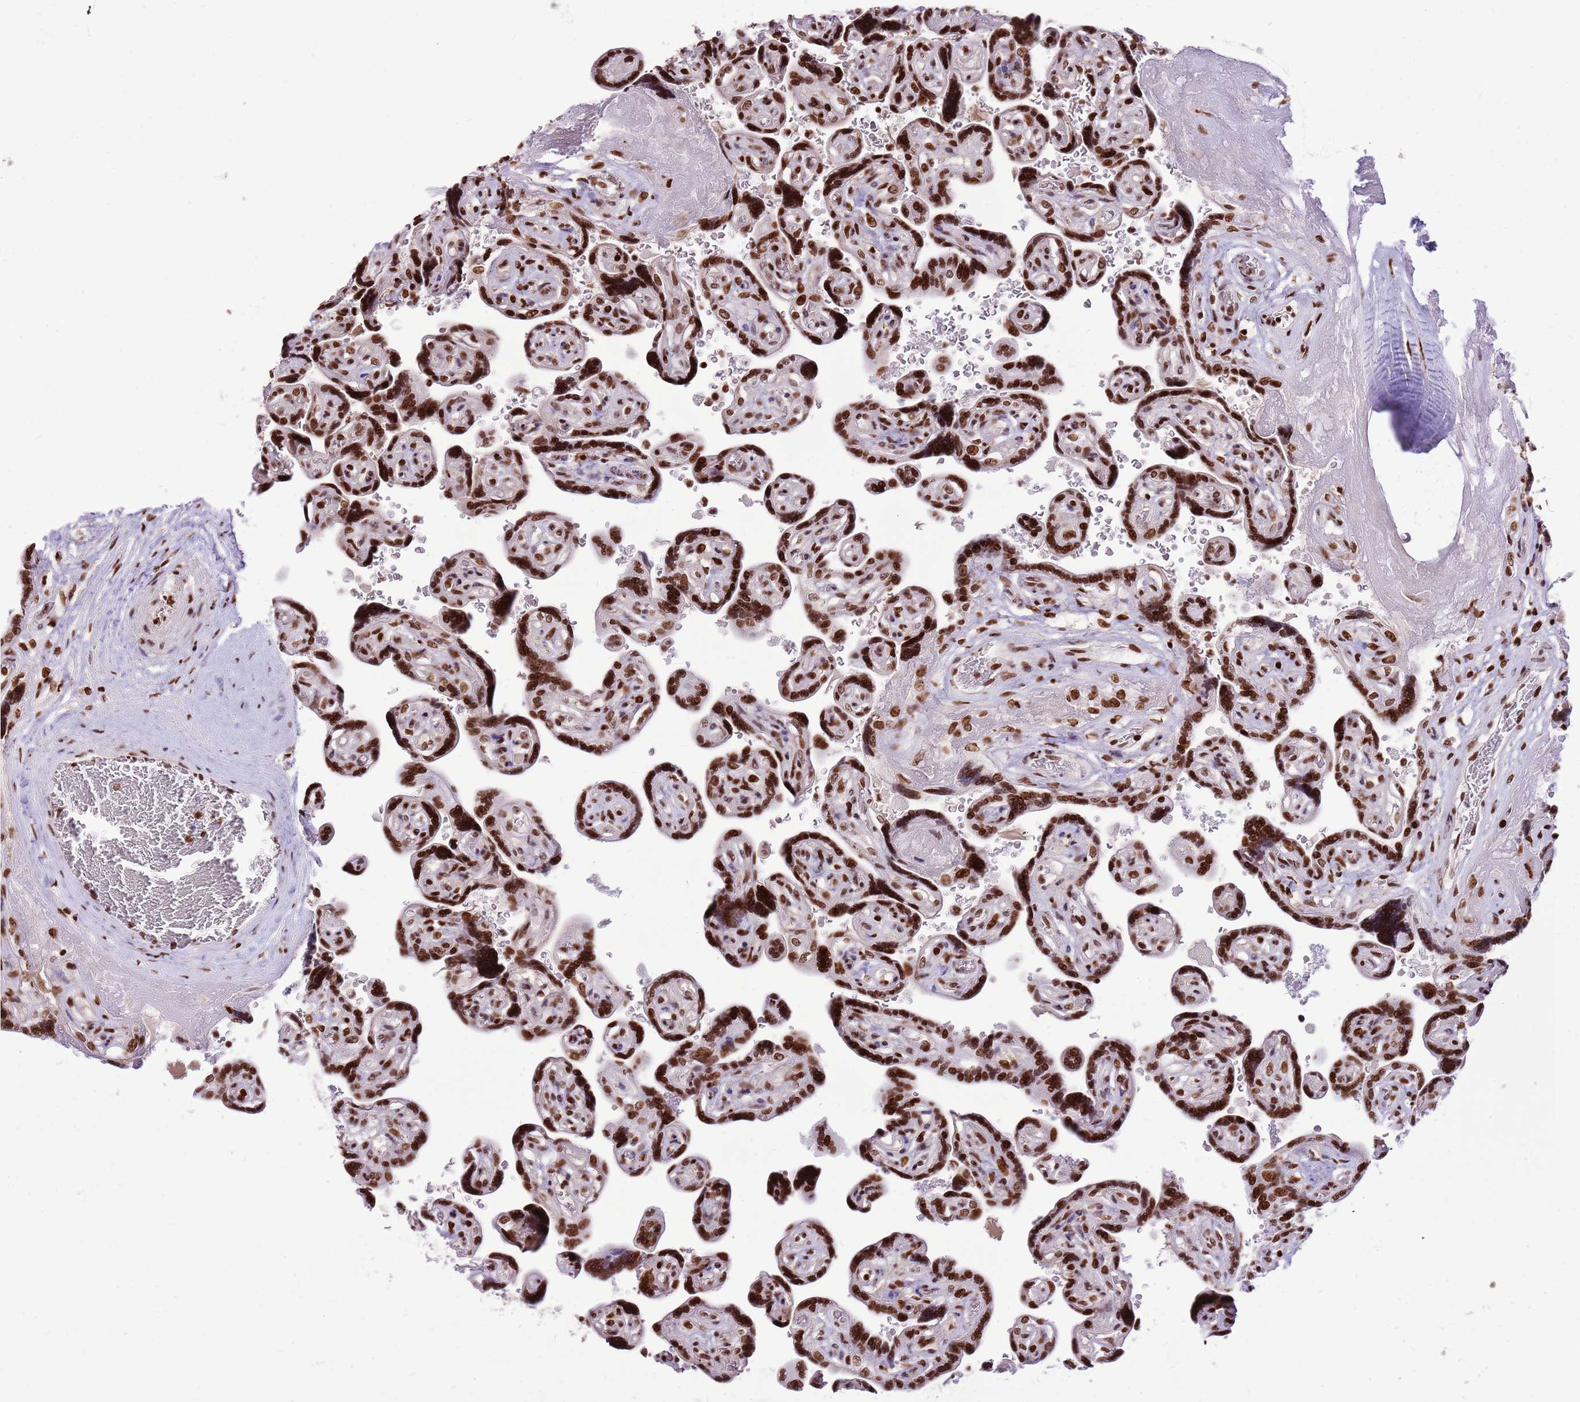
{"staining": {"intensity": "strong", "quantity": ">75%", "location": "nuclear"}, "tissue": "placenta", "cell_type": "Decidual cells", "image_type": "normal", "snomed": [{"axis": "morphology", "description": "Normal tissue, NOS"}, {"axis": "topography", "description": "Placenta"}], "caption": "Immunohistochemical staining of benign human placenta shows high levels of strong nuclear positivity in about >75% of decidual cells.", "gene": "WASHC4", "patient": {"sex": "female", "age": 32}}